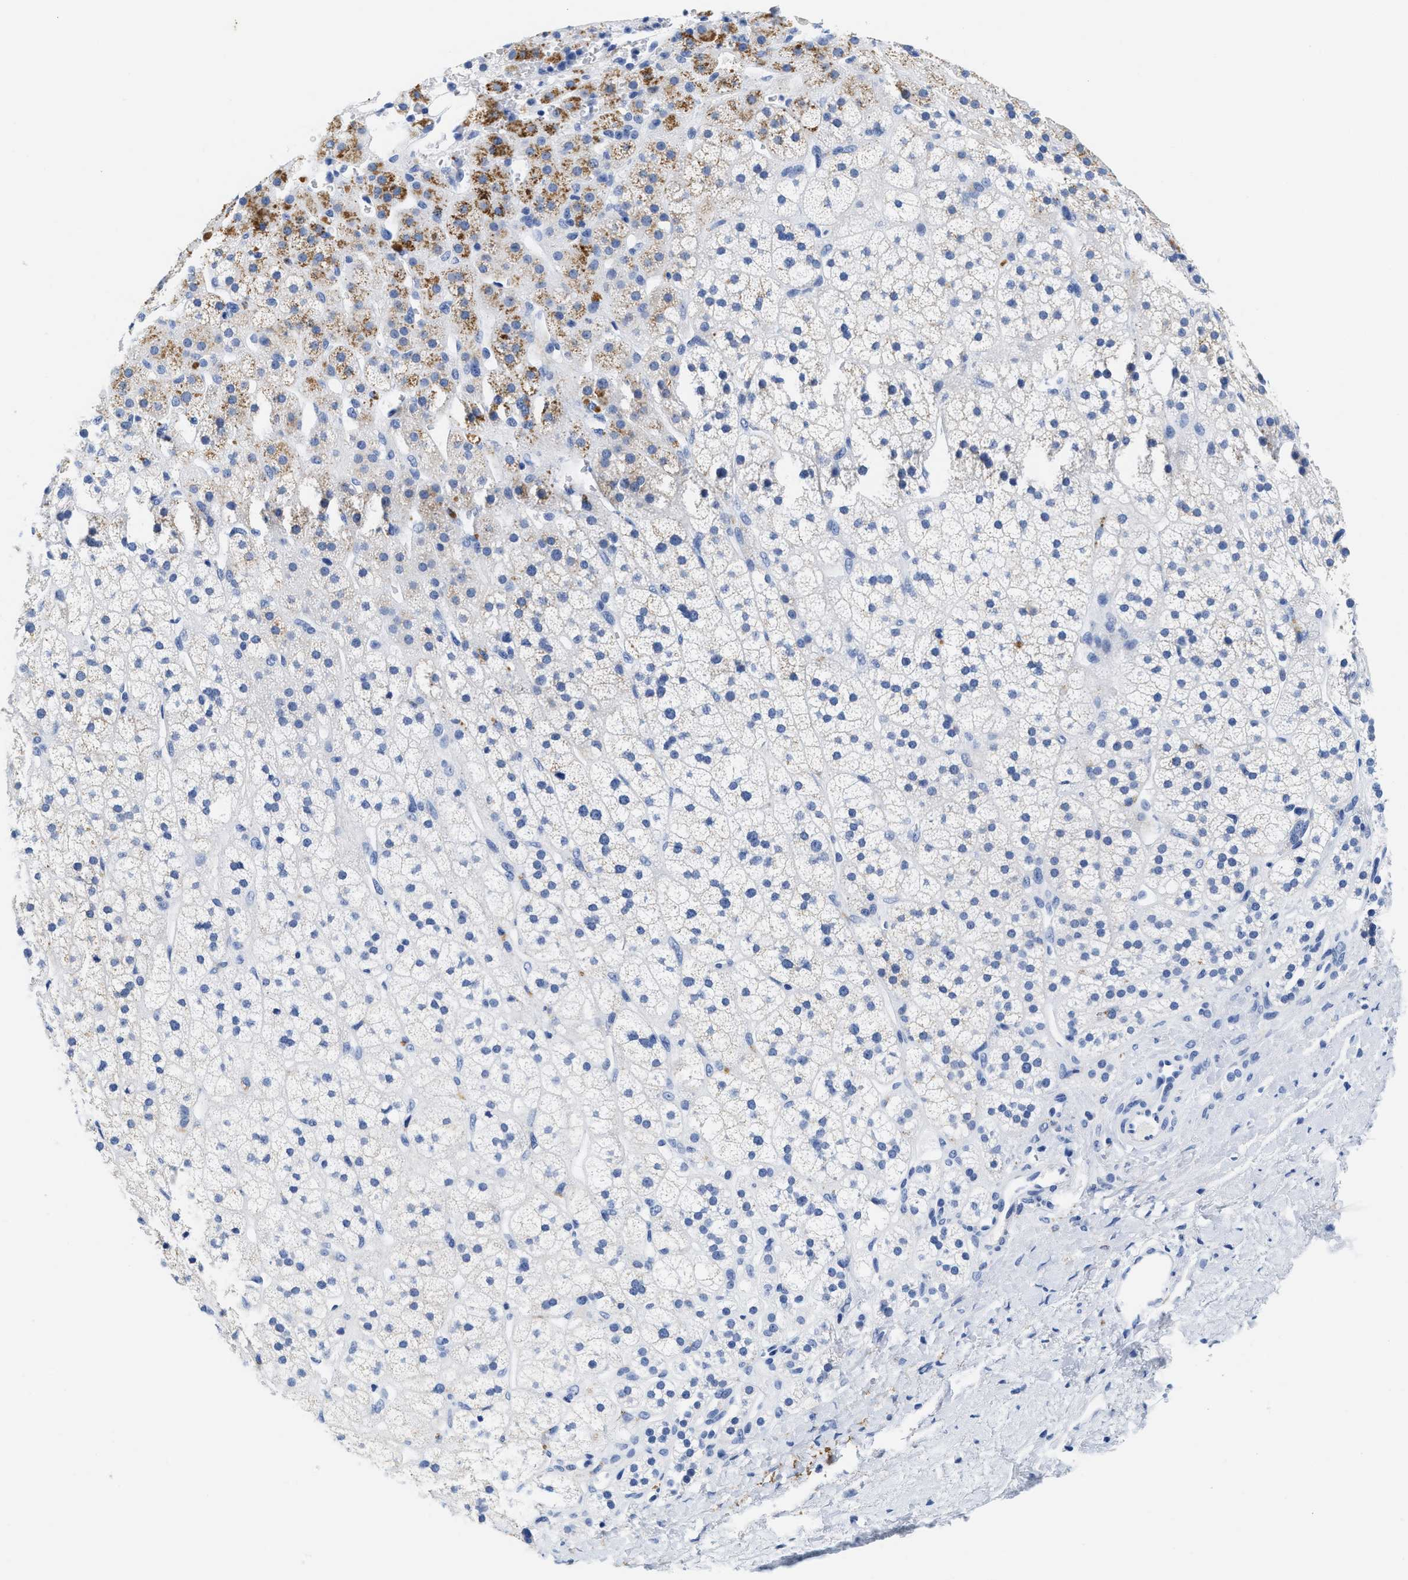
{"staining": {"intensity": "moderate", "quantity": "25%-75%", "location": "cytoplasmic/membranous"}, "tissue": "adrenal gland", "cell_type": "Glandular cells", "image_type": "normal", "snomed": [{"axis": "morphology", "description": "Normal tissue, NOS"}, {"axis": "topography", "description": "Adrenal gland"}], "caption": "A brown stain labels moderate cytoplasmic/membranous positivity of a protein in glandular cells of normal adrenal gland. (brown staining indicates protein expression, while blue staining denotes nuclei).", "gene": "TTC3", "patient": {"sex": "male", "age": 56}}